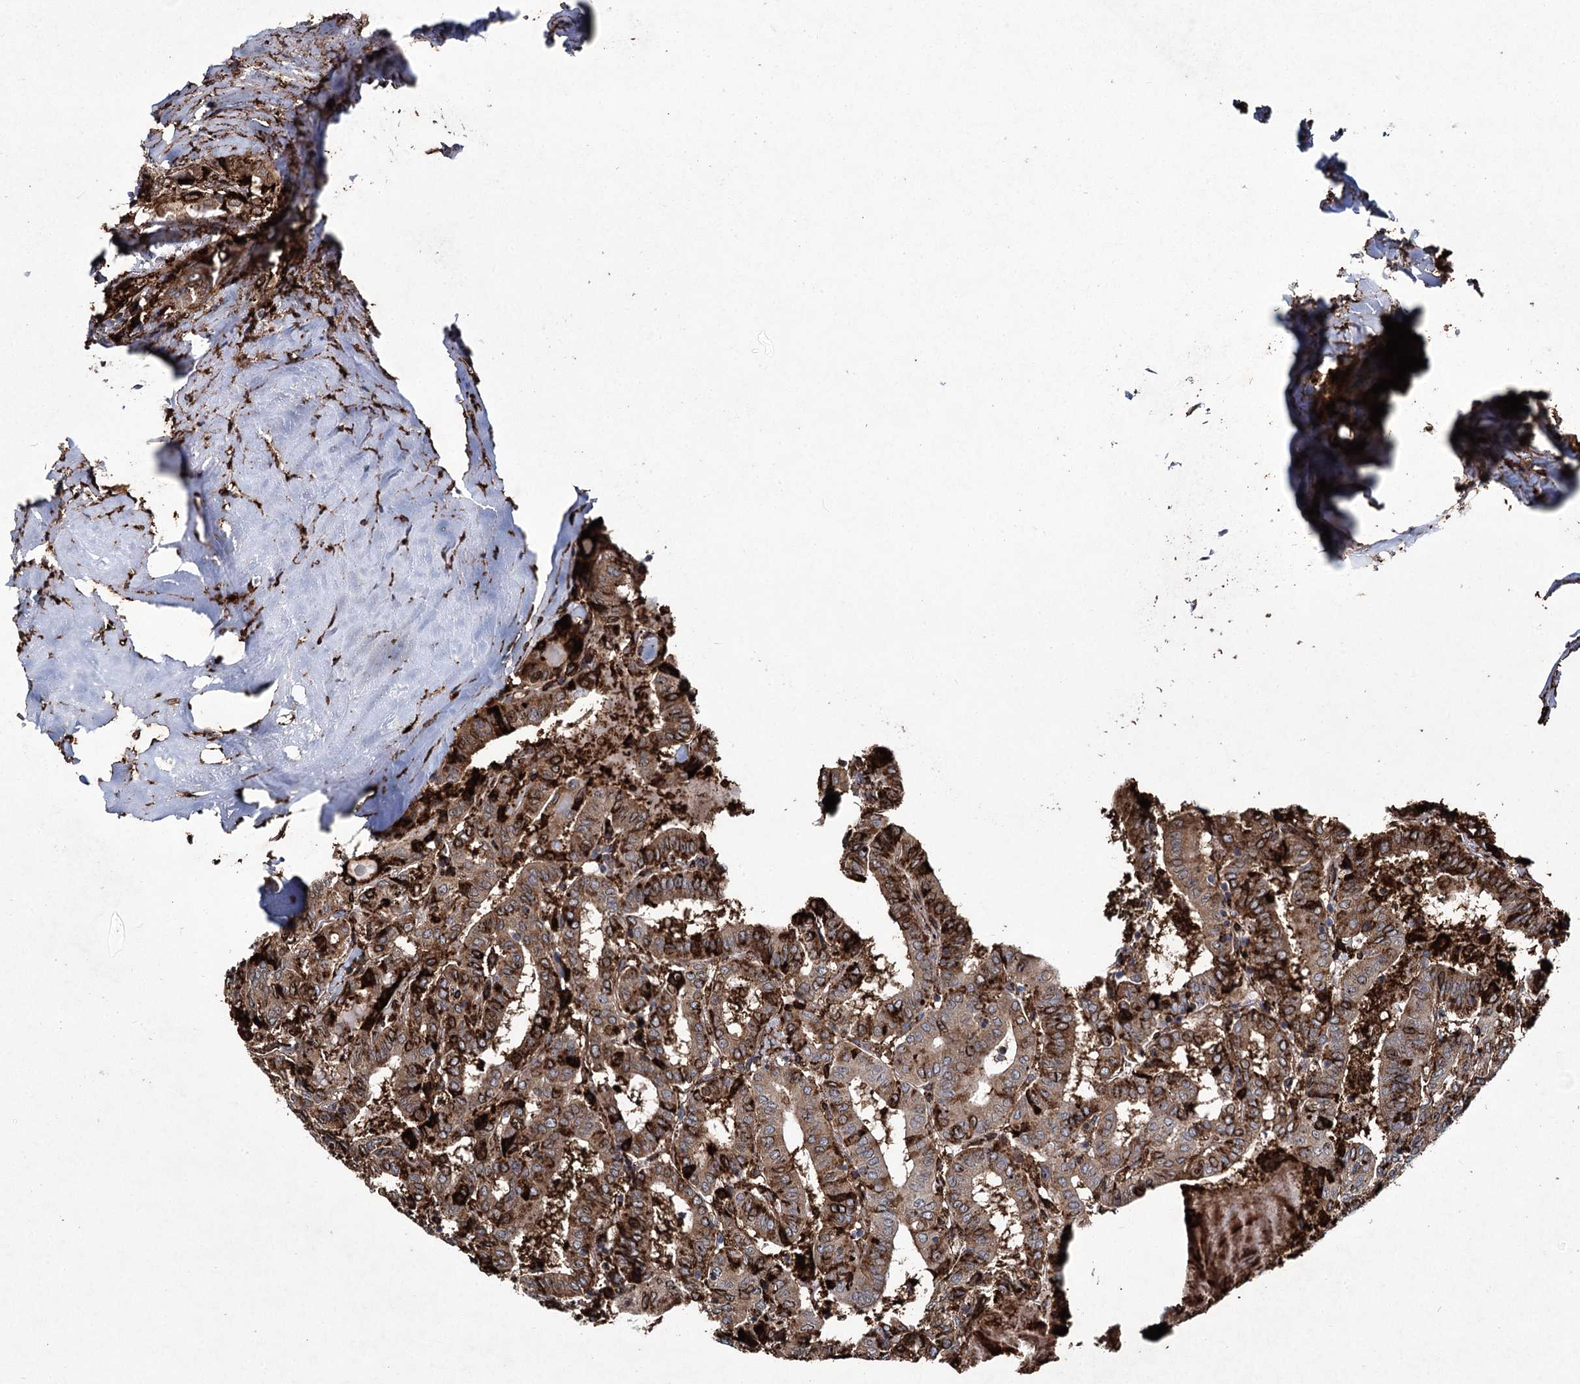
{"staining": {"intensity": "strong", "quantity": ">75%", "location": "cytoplasmic/membranous"}, "tissue": "thyroid cancer", "cell_type": "Tumor cells", "image_type": "cancer", "snomed": [{"axis": "morphology", "description": "Papillary adenocarcinoma, NOS"}, {"axis": "topography", "description": "Thyroid gland"}], "caption": "A photomicrograph of human thyroid cancer (papillary adenocarcinoma) stained for a protein displays strong cytoplasmic/membranous brown staining in tumor cells.", "gene": "DCUN1D4", "patient": {"sex": "female", "age": 72}}